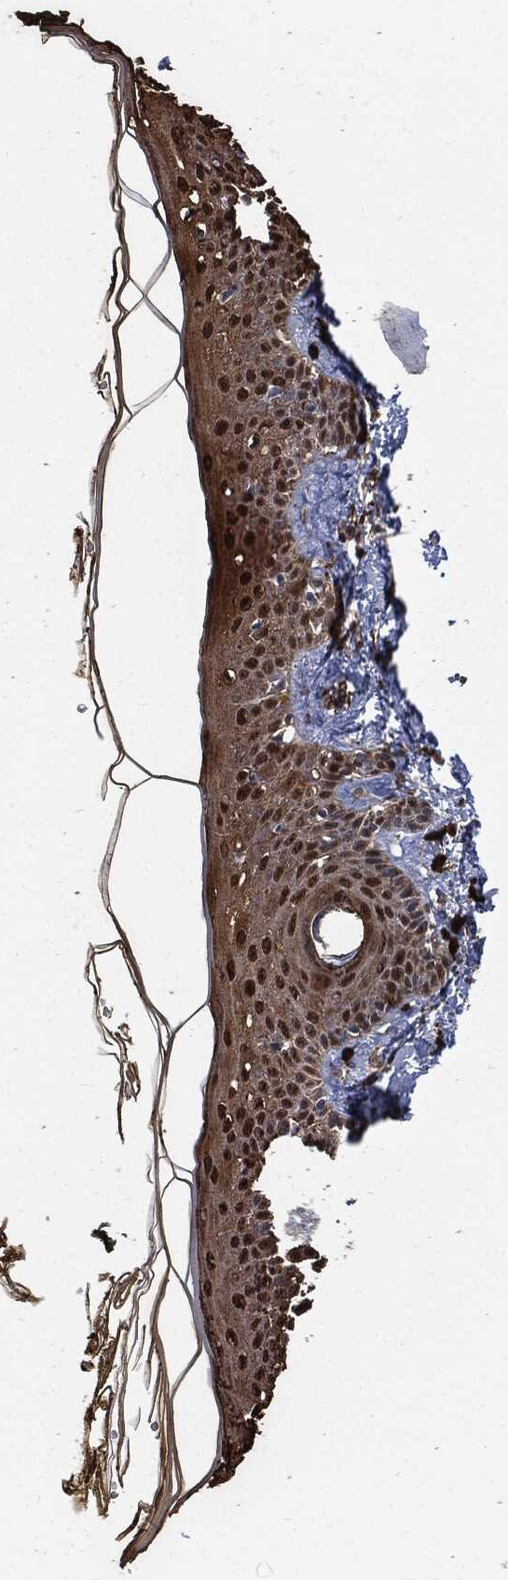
{"staining": {"intensity": "strong", "quantity": "<25%", "location": "cytoplasmic/membranous"}, "tissue": "skin", "cell_type": "Fibroblasts", "image_type": "normal", "snomed": [{"axis": "morphology", "description": "Normal tissue, NOS"}, {"axis": "topography", "description": "Skin"}], "caption": "An image showing strong cytoplasmic/membranous expression in about <25% of fibroblasts in unremarkable skin, as visualized by brown immunohistochemical staining.", "gene": "S100A9", "patient": {"sex": "male", "age": 76}}